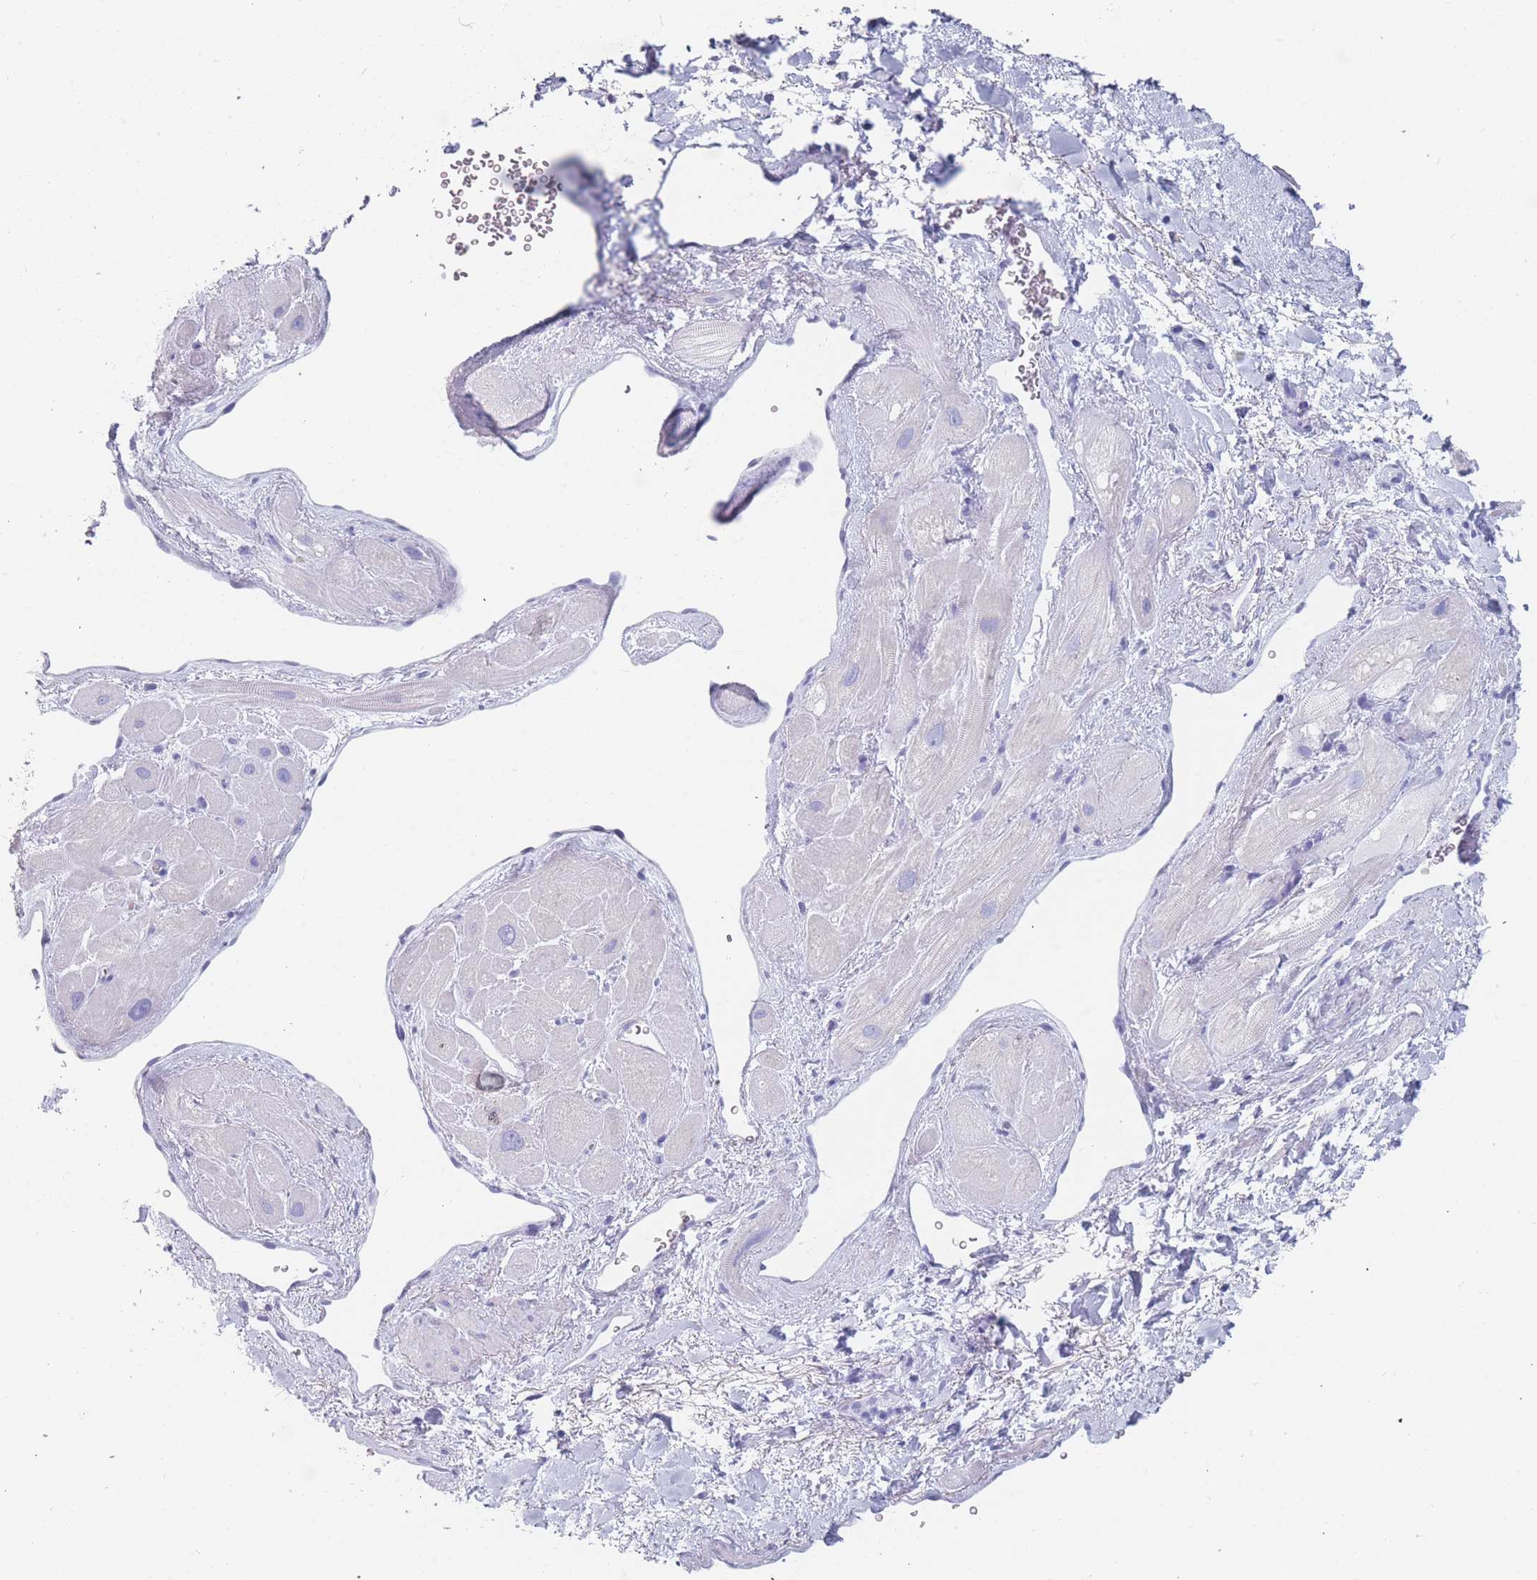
{"staining": {"intensity": "negative", "quantity": "none", "location": "none"}, "tissue": "heart muscle", "cell_type": "Cardiomyocytes", "image_type": "normal", "snomed": [{"axis": "morphology", "description": "Normal tissue, NOS"}, {"axis": "topography", "description": "Heart"}], "caption": "IHC photomicrograph of benign heart muscle: human heart muscle stained with DAB shows no significant protein expression in cardiomyocytes.", "gene": "OR5D16", "patient": {"sex": "male", "age": 49}}